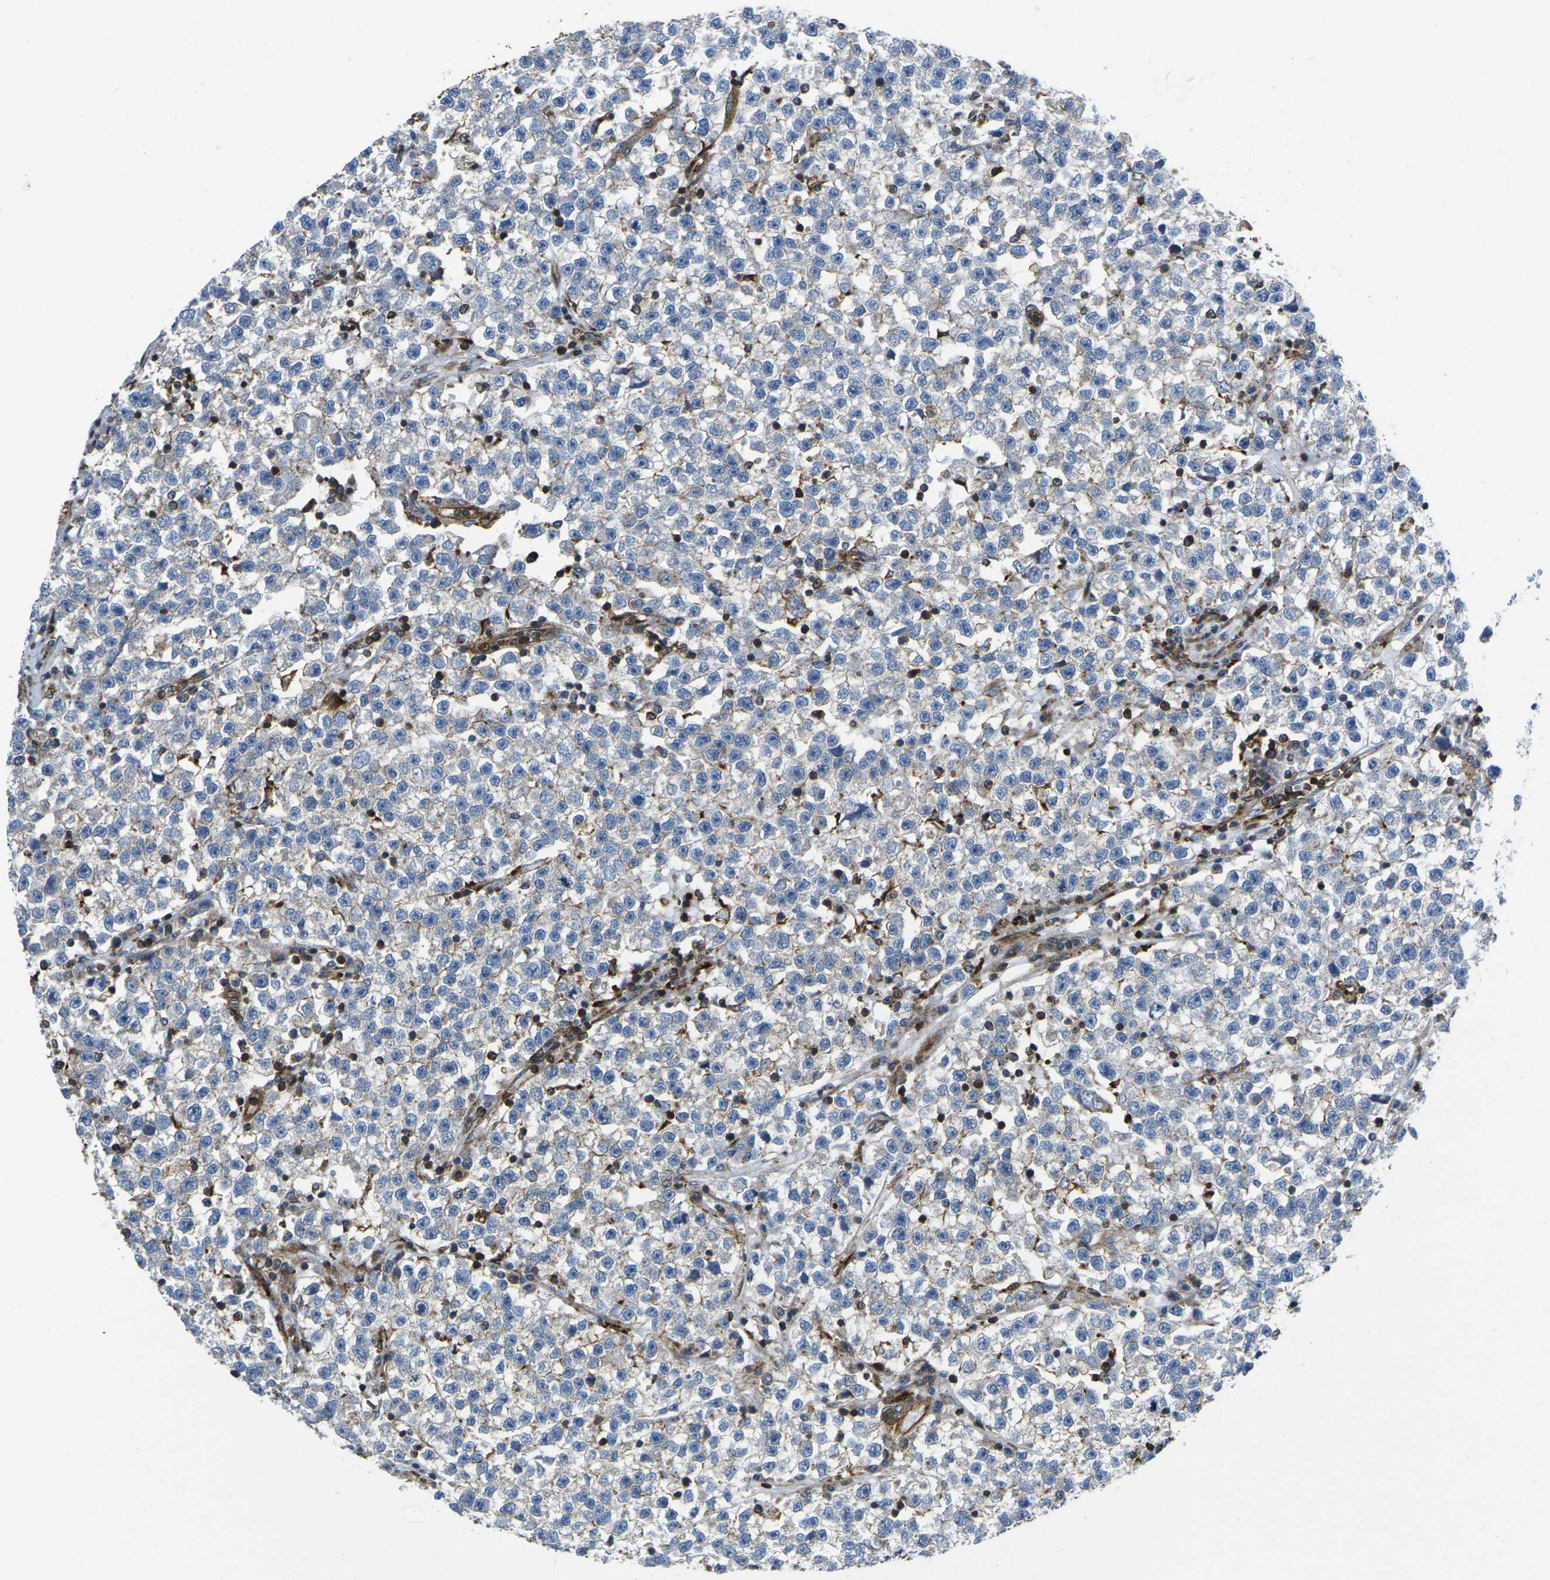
{"staining": {"intensity": "moderate", "quantity": "<25%", "location": "cytoplasmic/membranous"}, "tissue": "testis cancer", "cell_type": "Tumor cells", "image_type": "cancer", "snomed": [{"axis": "morphology", "description": "Seminoma, NOS"}, {"axis": "topography", "description": "Testis"}], "caption": "Tumor cells show moderate cytoplasmic/membranous positivity in approximately <25% of cells in testis seminoma.", "gene": "IQGAP1", "patient": {"sex": "male", "age": 22}}